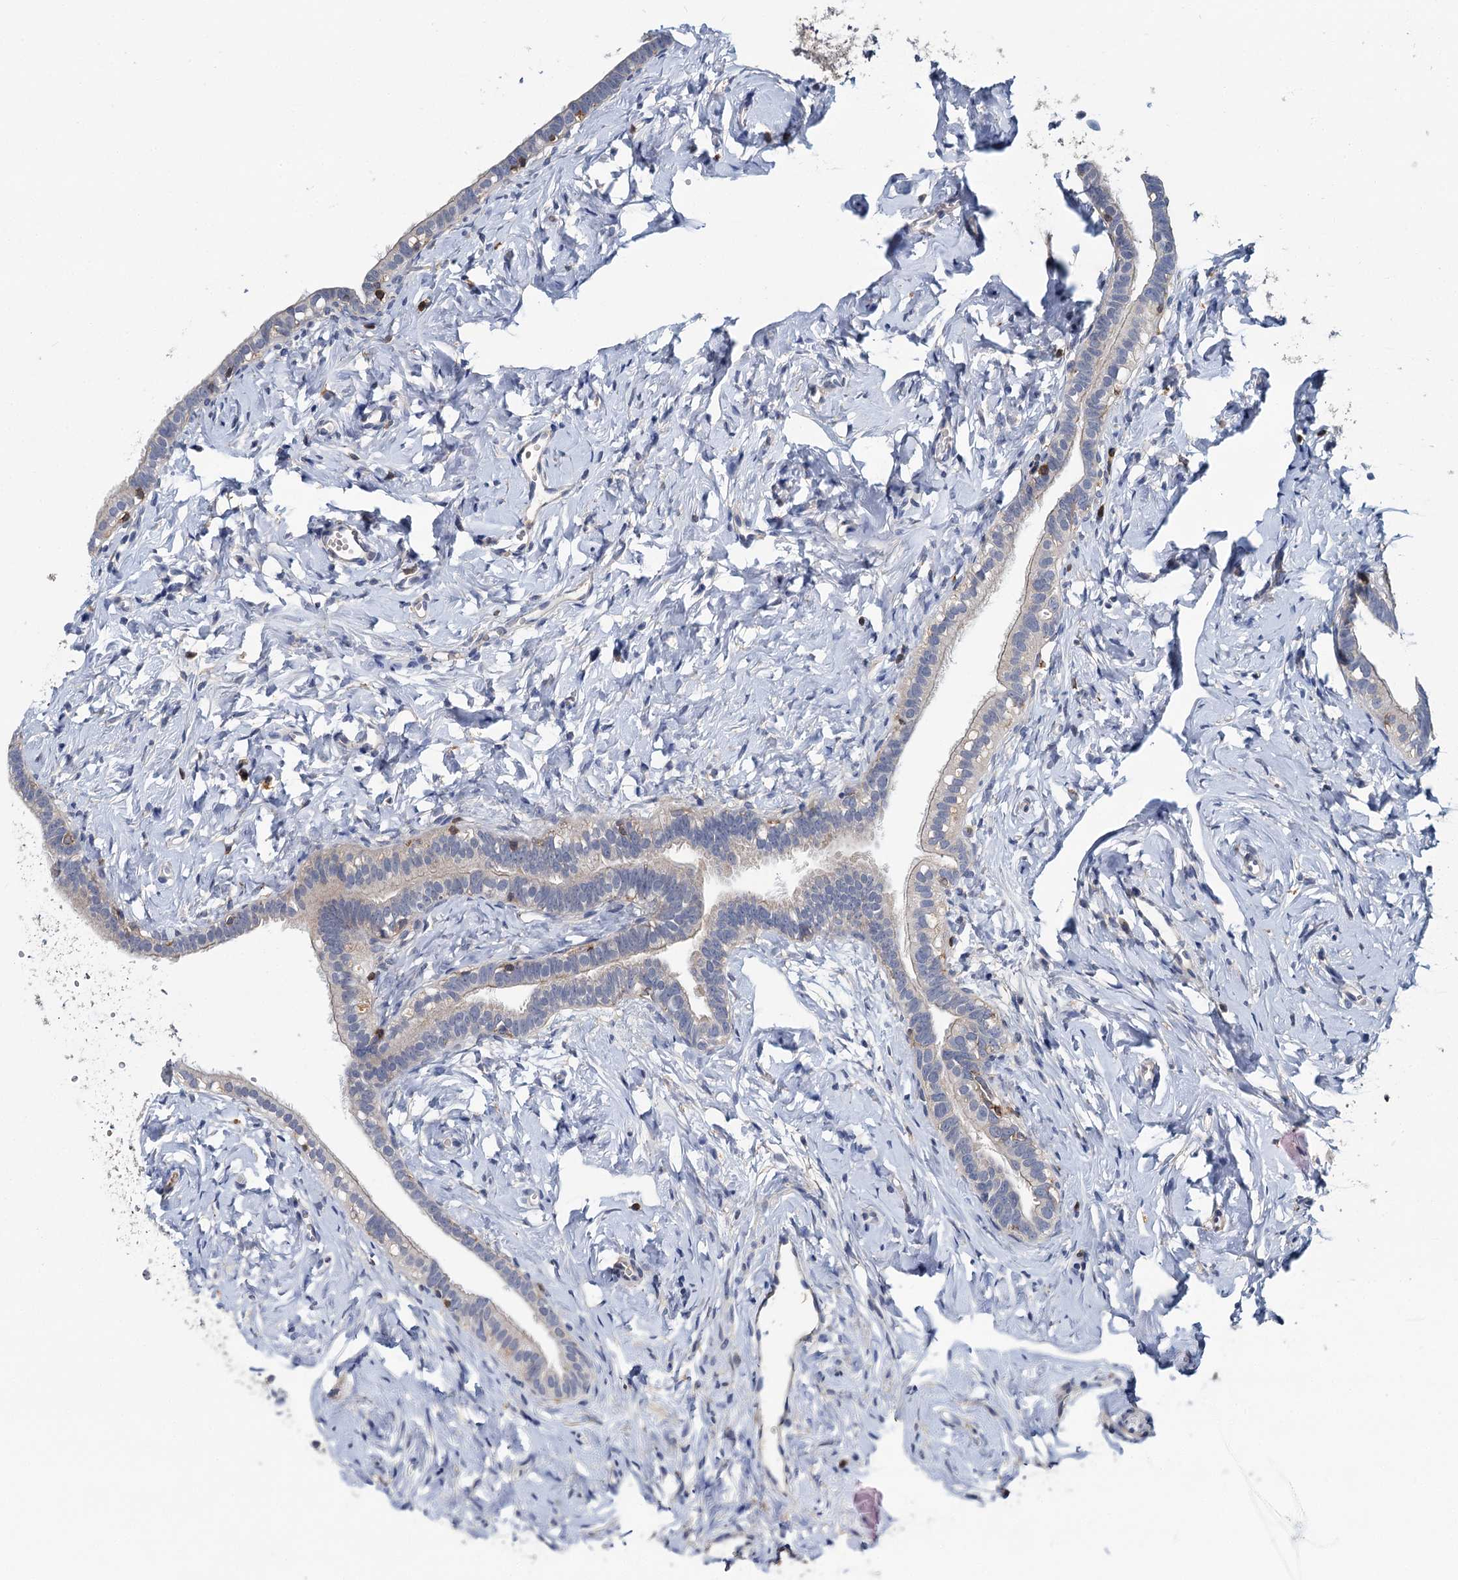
{"staining": {"intensity": "negative", "quantity": "none", "location": "none"}, "tissue": "fallopian tube", "cell_type": "Glandular cells", "image_type": "normal", "snomed": [{"axis": "morphology", "description": "Normal tissue, NOS"}, {"axis": "topography", "description": "Fallopian tube"}], "caption": "Human fallopian tube stained for a protein using immunohistochemistry (IHC) exhibits no positivity in glandular cells.", "gene": "FGFR2", "patient": {"sex": "female", "age": 66}}